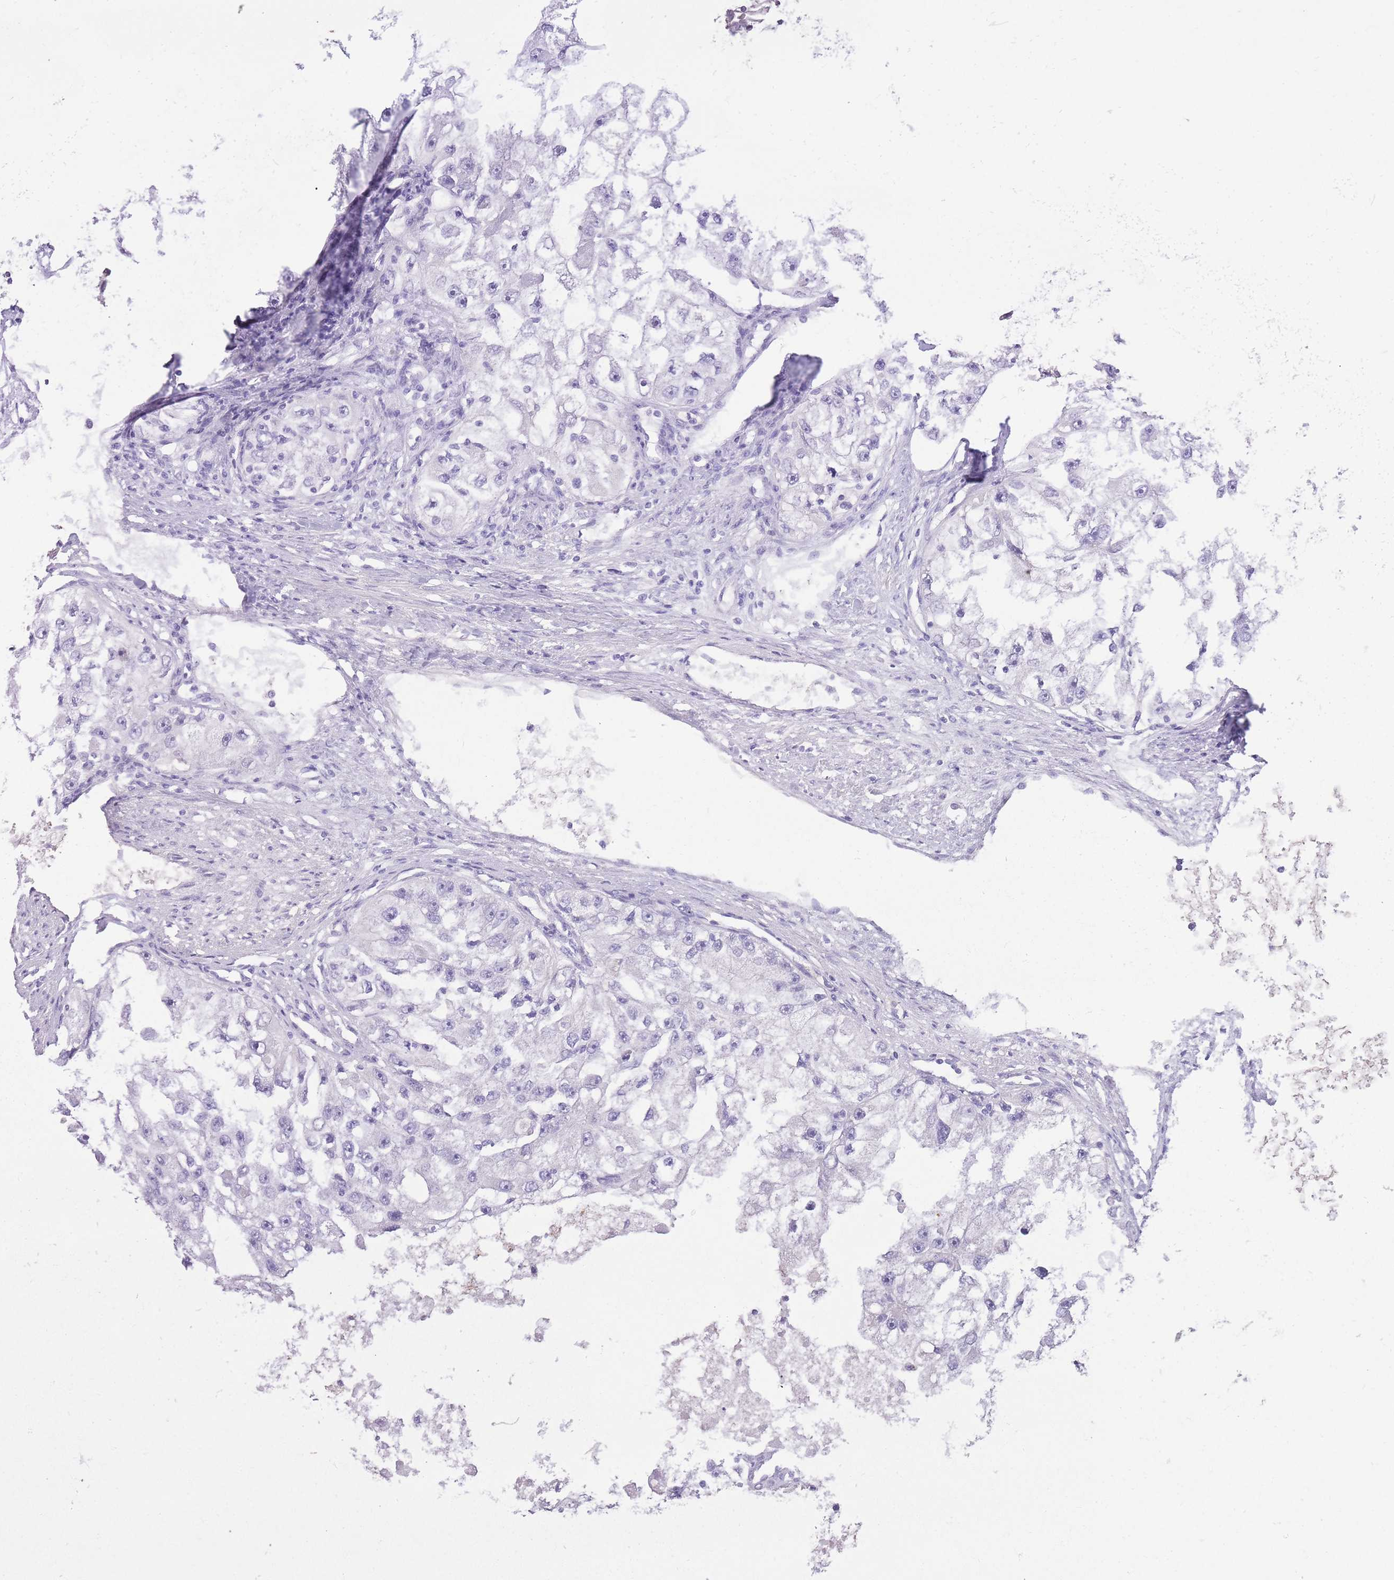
{"staining": {"intensity": "negative", "quantity": "none", "location": "none"}, "tissue": "renal cancer", "cell_type": "Tumor cells", "image_type": "cancer", "snomed": [{"axis": "morphology", "description": "Adenocarcinoma, NOS"}, {"axis": "topography", "description": "Kidney"}], "caption": "Human adenocarcinoma (renal) stained for a protein using IHC displays no staining in tumor cells.", "gene": "WDR70", "patient": {"sex": "male", "age": 63}}